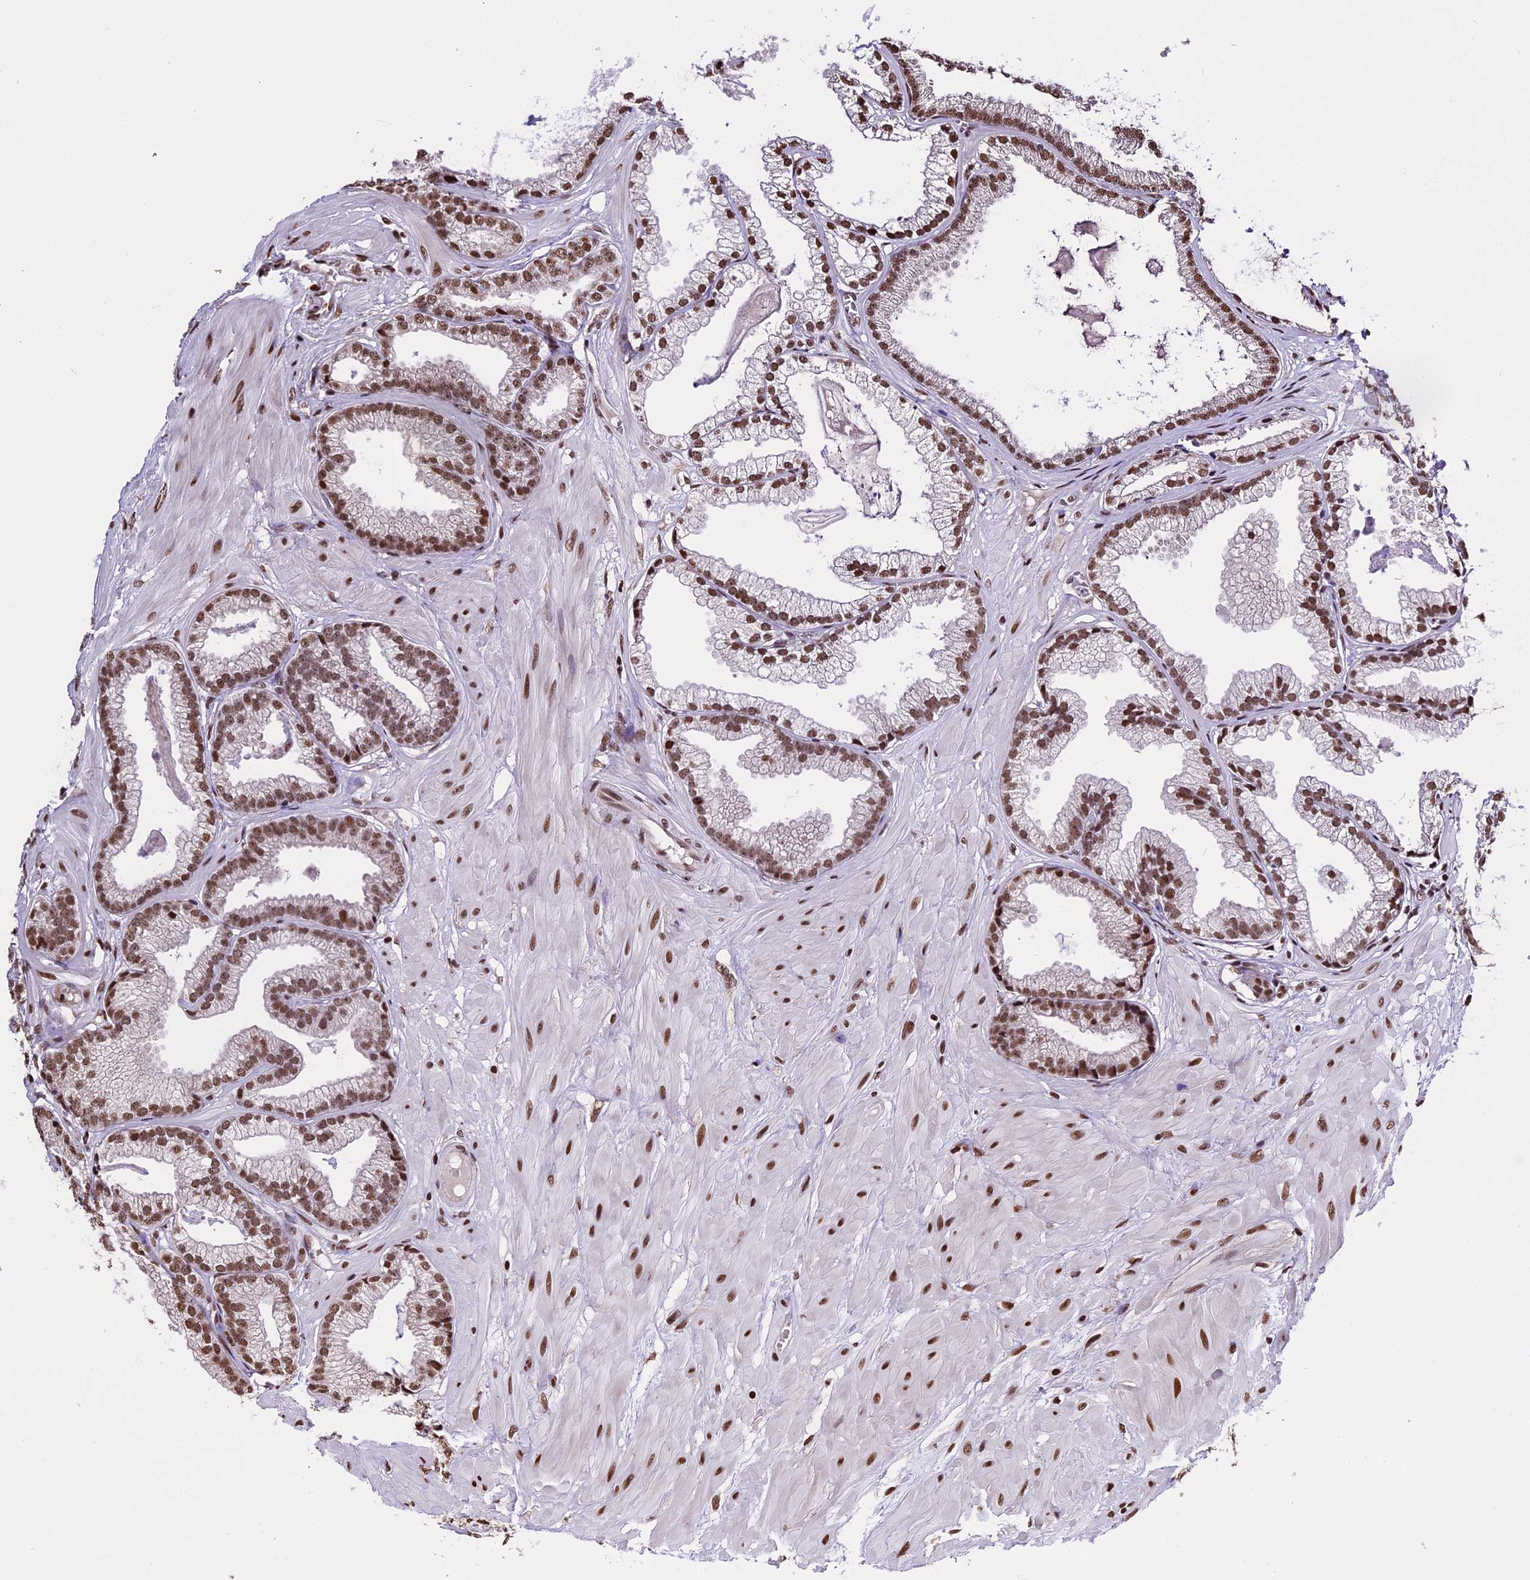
{"staining": {"intensity": "moderate", "quantity": ">75%", "location": "nuclear"}, "tissue": "prostate cancer", "cell_type": "Tumor cells", "image_type": "cancer", "snomed": [{"axis": "morphology", "description": "Adenocarcinoma, Low grade"}, {"axis": "topography", "description": "Prostate"}], "caption": "The micrograph reveals staining of prostate cancer, revealing moderate nuclear protein staining (brown color) within tumor cells.", "gene": "POLR3E", "patient": {"sex": "male", "age": 64}}